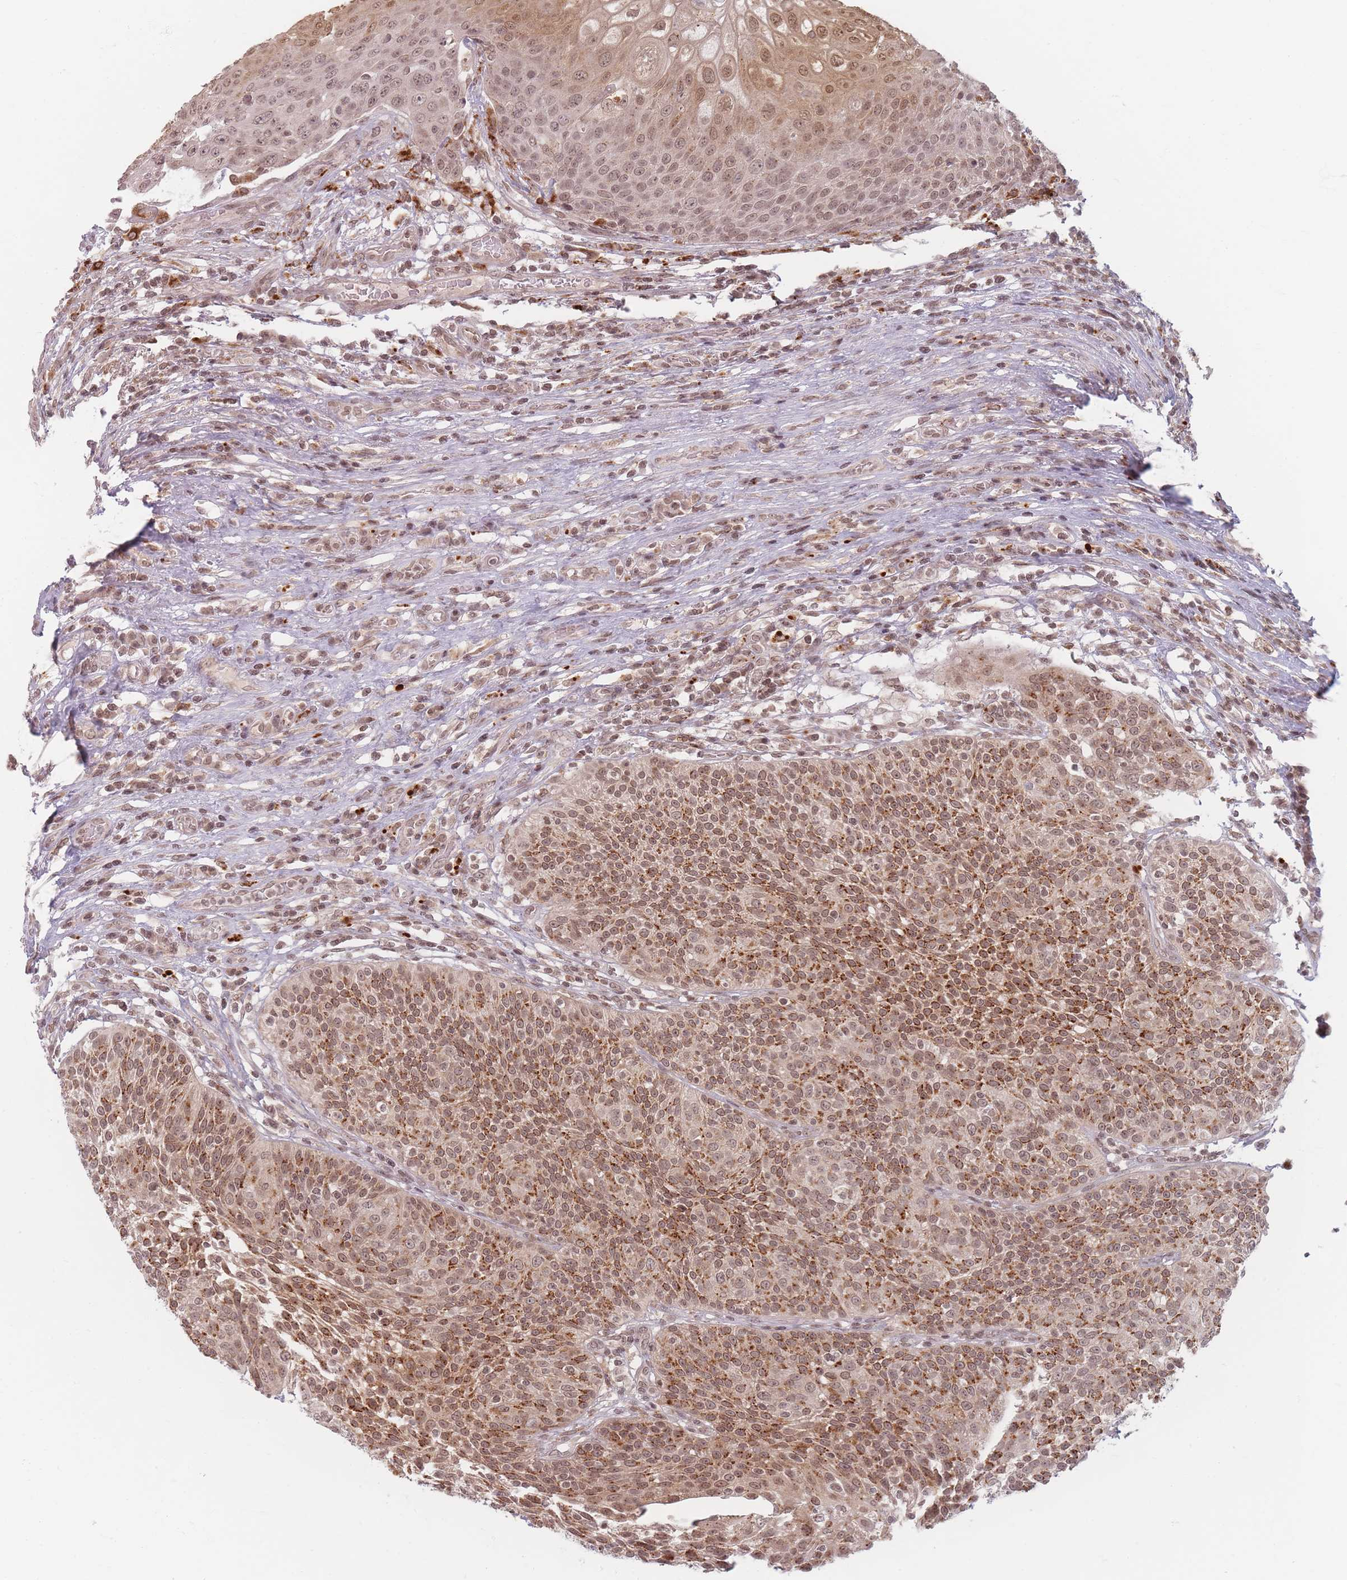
{"staining": {"intensity": "moderate", "quantity": ">75%", "location": "cytoplasmic/membranous,nuclear"}, "tissue": "urothelial cancer", "cell_type": "Tumor cells", "image_type": "cancer", "snomed": [{"axis": "morphology", "description": "Urothelial carcinoma, High grade"}, {"axis": "topography", "description": "Urinary bladder"}], "caption": "This is an image of immunohistochemistry staining of urothelial cancer, which shows moderate staining in the cytoplasmic/membranous and nuclear of tumor cells.", "gene": "SPATA45", "patient": {"sex": "female", "age": 70}}